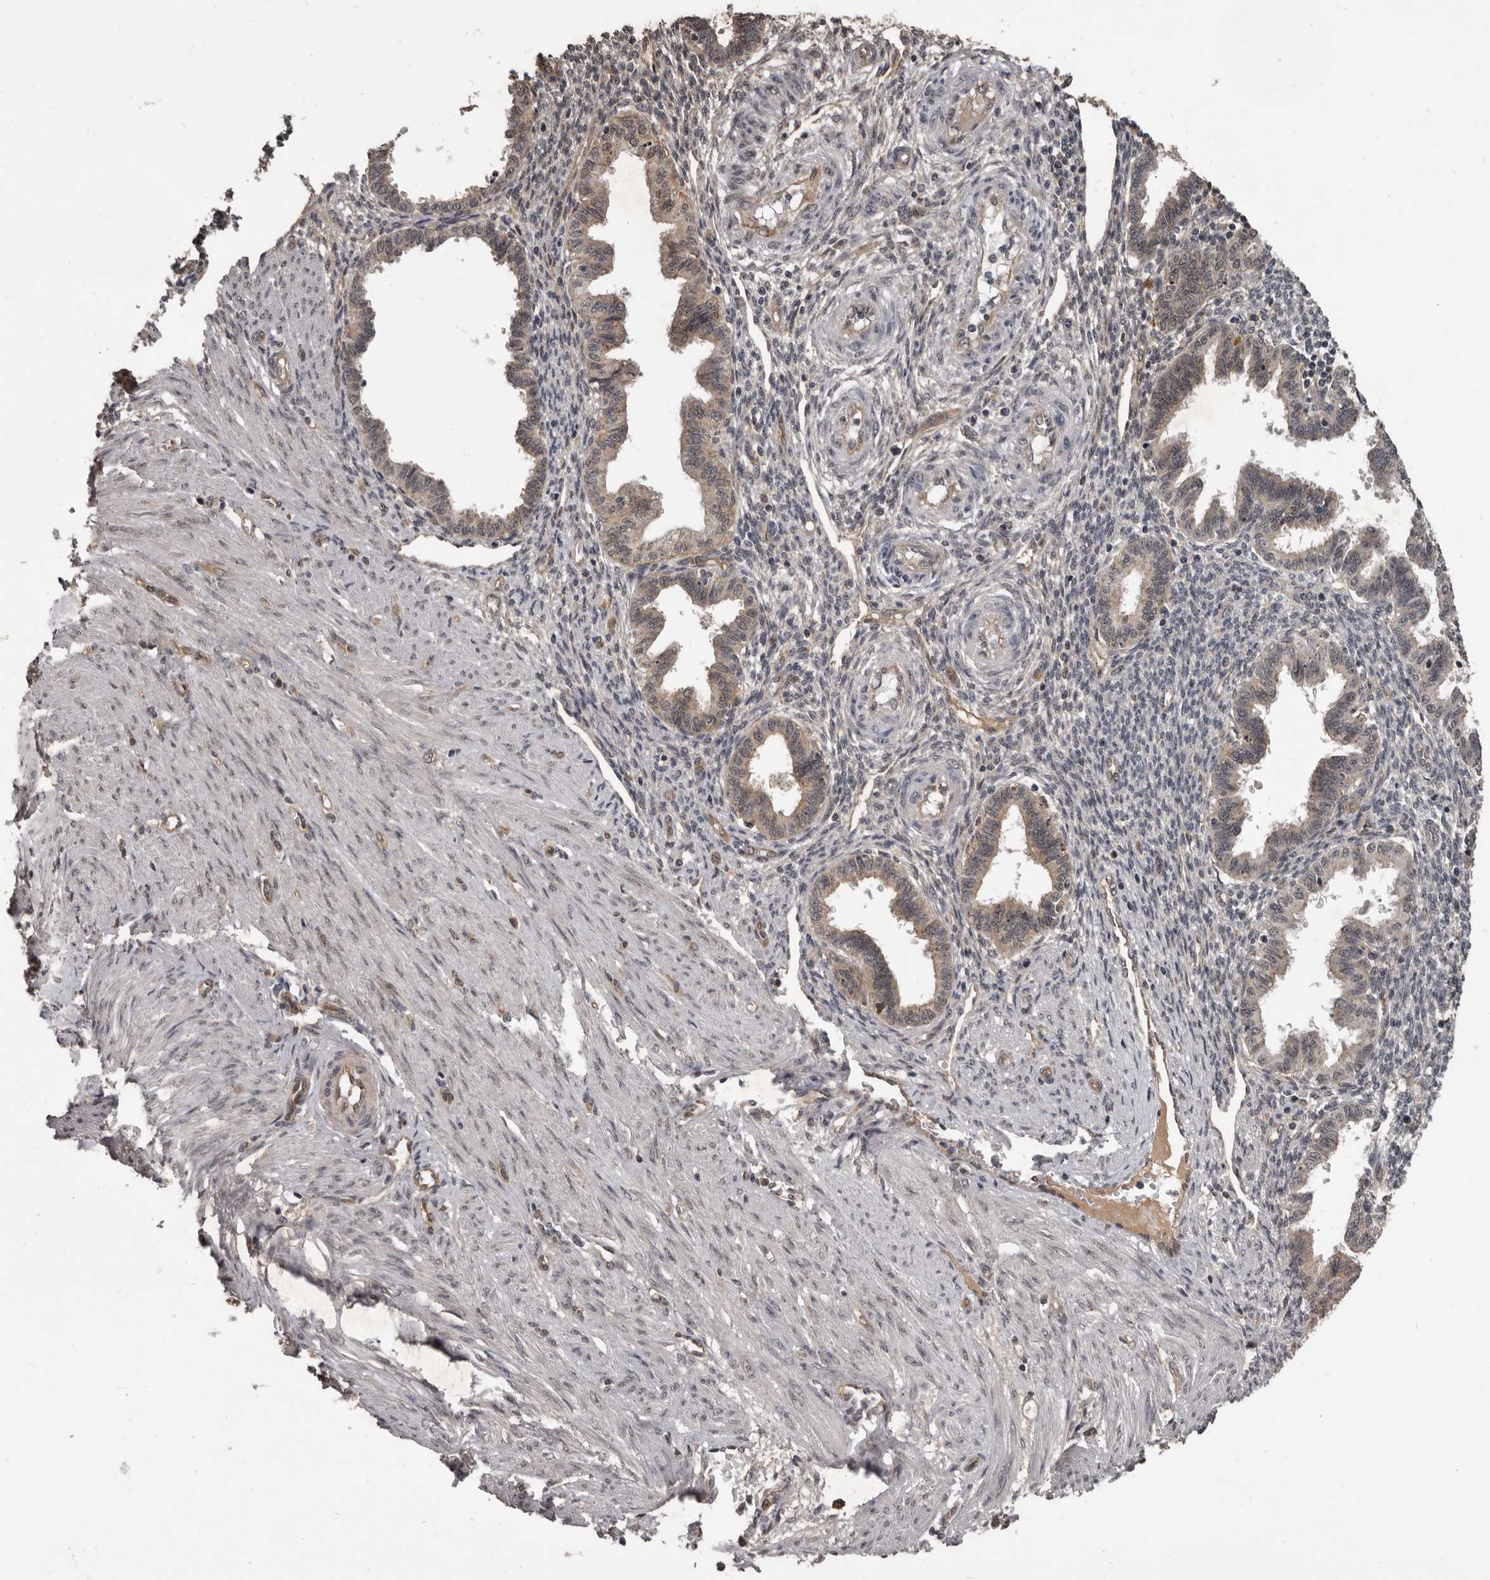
{"staining": {"intensity": "weak", "quantity": "25%-75%", "location": "nuclear"}, "tissue": "endometrium", "cell_type": "Cells in endometrial stroma", "image_type": "normal", "snomed": [{"axis": "morphology", "description": "Normal tissue, NOS"}, {"axis": "topography", "description": "Endometrium"}], "caption": "Immunohistochemistry (IHC) photomicrograph of normal endometrium: endometrium stained using immunohistochemistry shows low levels of weak protein expression localized specifically in the nuclear of cells in endometrial stroma, appearing as a nuclear brown color.", "gene": "AHR", "patient": {"sex": "female", "age": 33}}